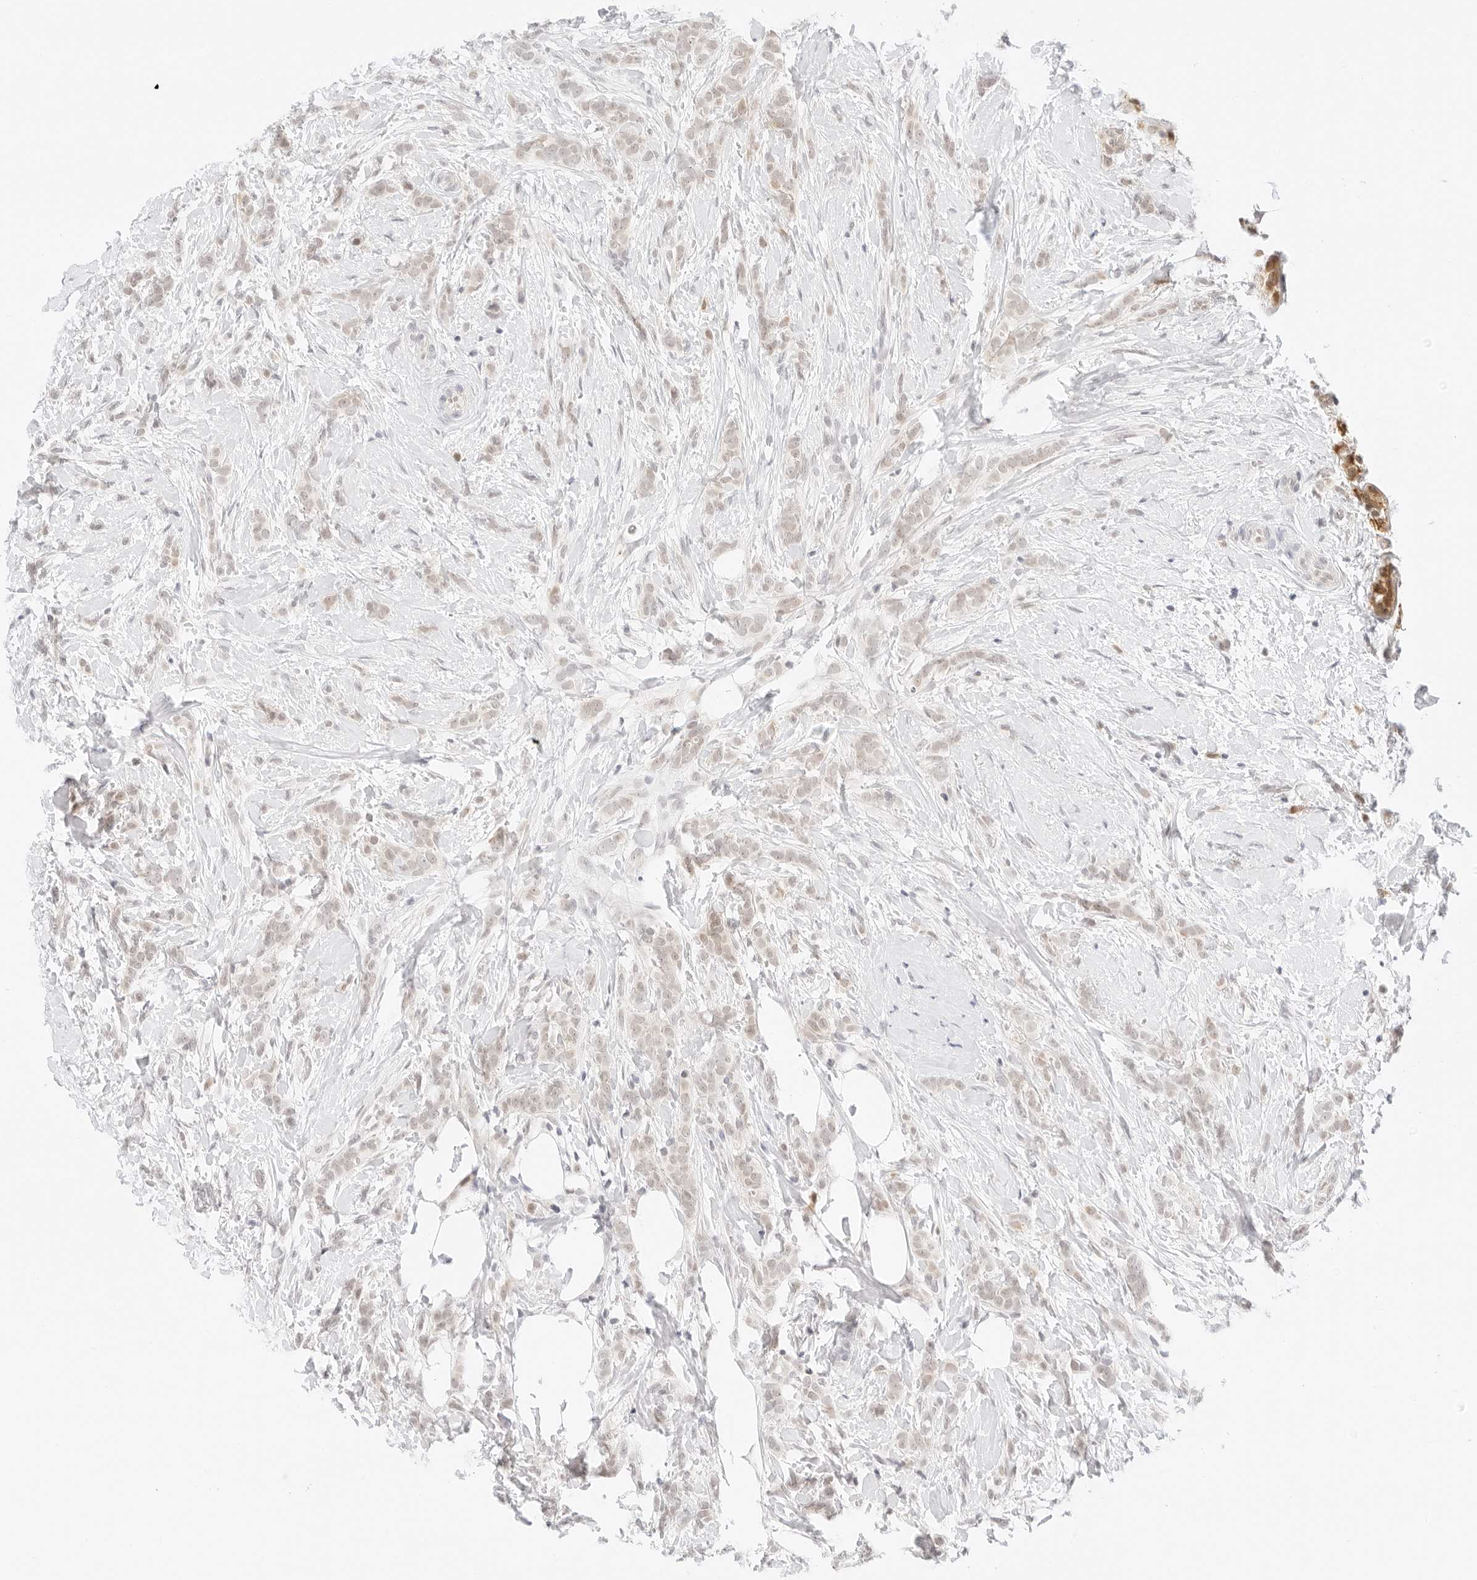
{"staining": {"intensity": "weak", "quantity": "25%-75%", "location": "nuclear"}, "tissue": "breast cancer", "cell_type": "Tumor cells", "image_type": "cancer", "snomed": [{"axis": "morphology", "description": "Lobular carcinoma, in situ"}, {"axis": "morphology", "description": "Lobular carcinoma"}, {"axis": "topography", "description": "Breast"}], "caption": "IHC of lobular carcinoma (breast) shows low levels of weak nuclear positivity in approximately 25%-75% of tumor cells.", "gene": "POLR3C", "patient": {"sex": "female", "age": 41}}